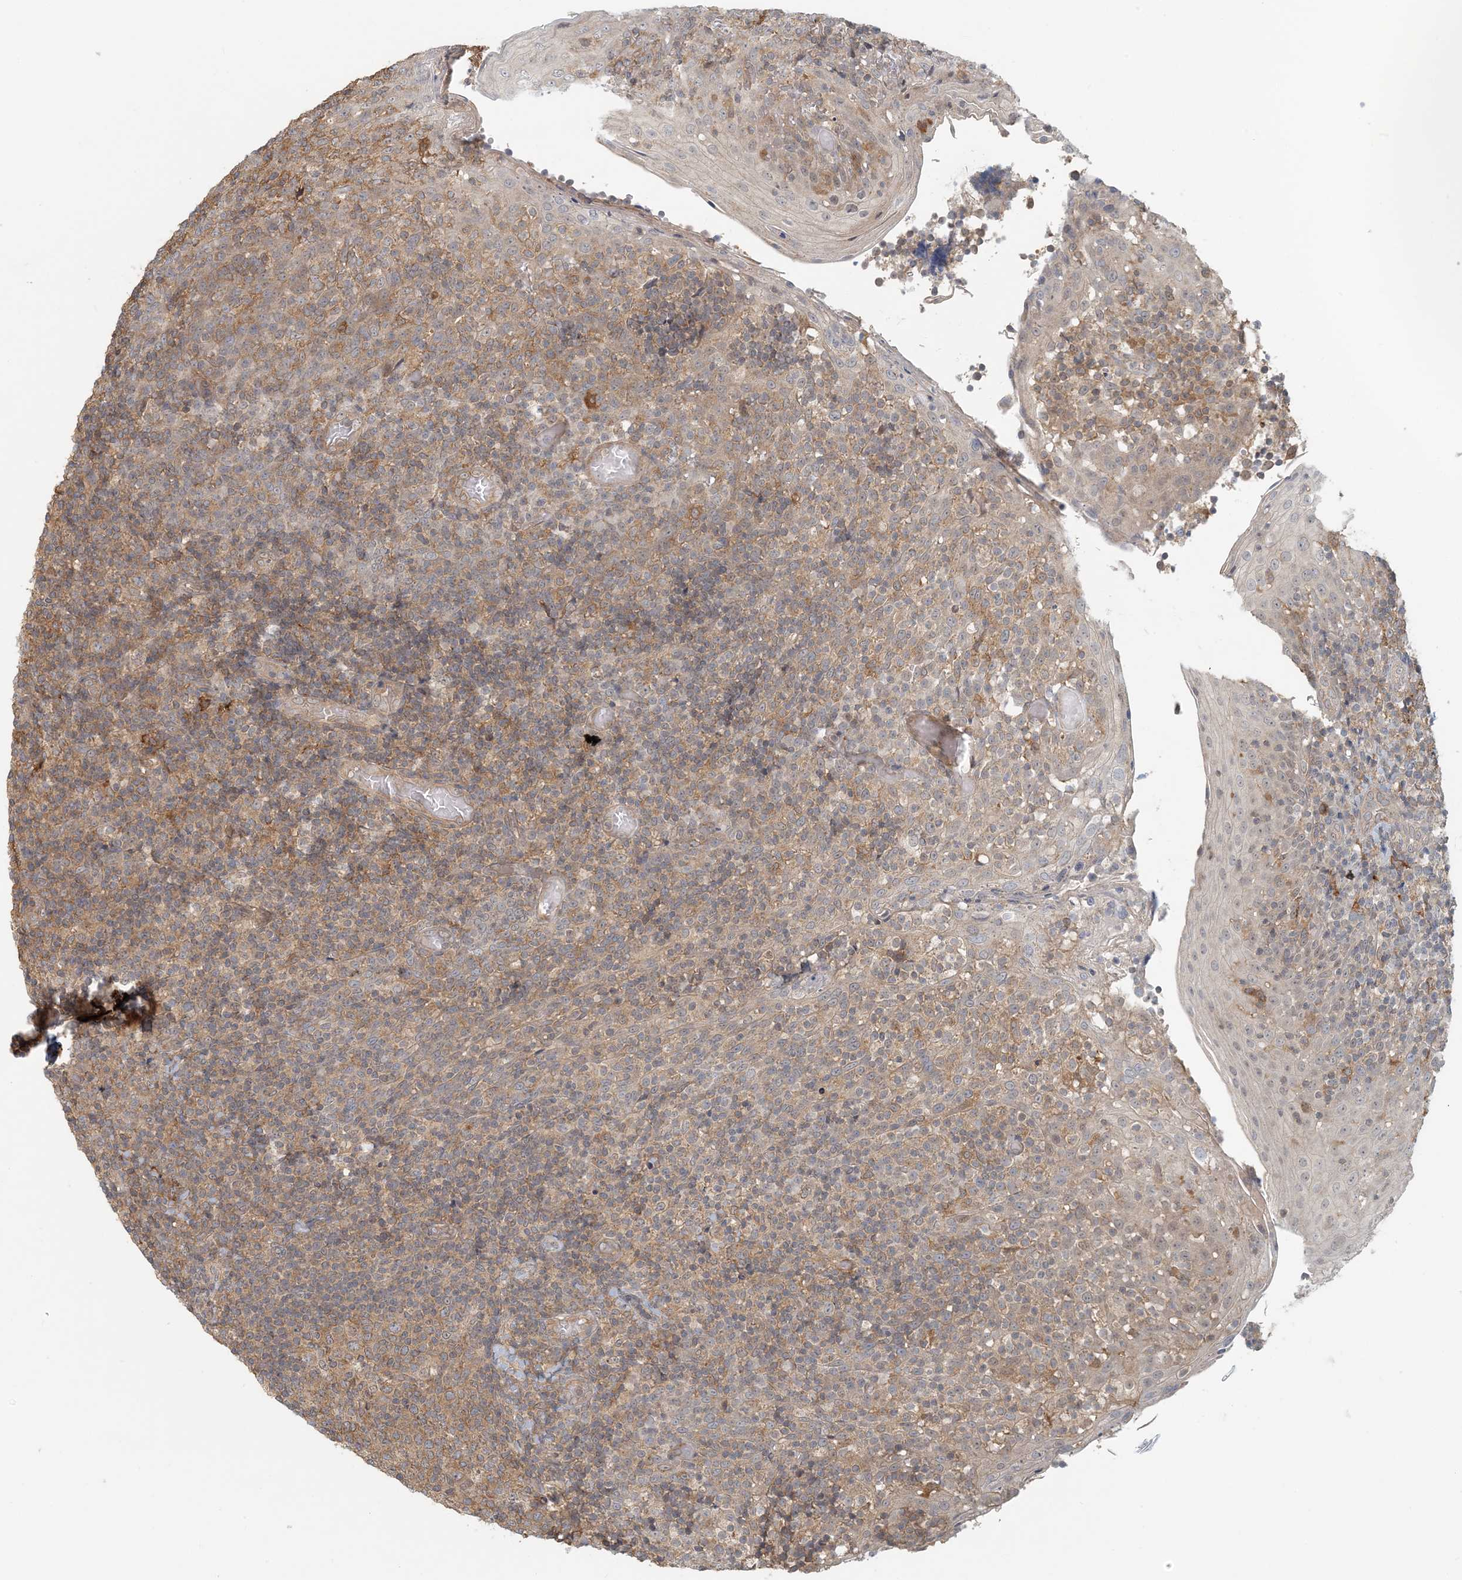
{"staining": {"intensity": "moderate", "quantity": "<25%", "location": "cytoplasmic/membranous"}, "tissue": "tonsil", "cell_type": "Germinal center cells", "image_type": "normal", "snomed": [{"axis": "morphology", "description": "Normal tissue, NOS"}, {"axis": "topography", "description": "Tonsil"}], "caption": "There is low levels of moderate cytoplasmic/membranous staining in germinal center cells of benign tonsil, as demonstrated by immunohistochemical staining (brown color).", "gene": "OBI1", "patient": {"sex": "female", "age": 19}}